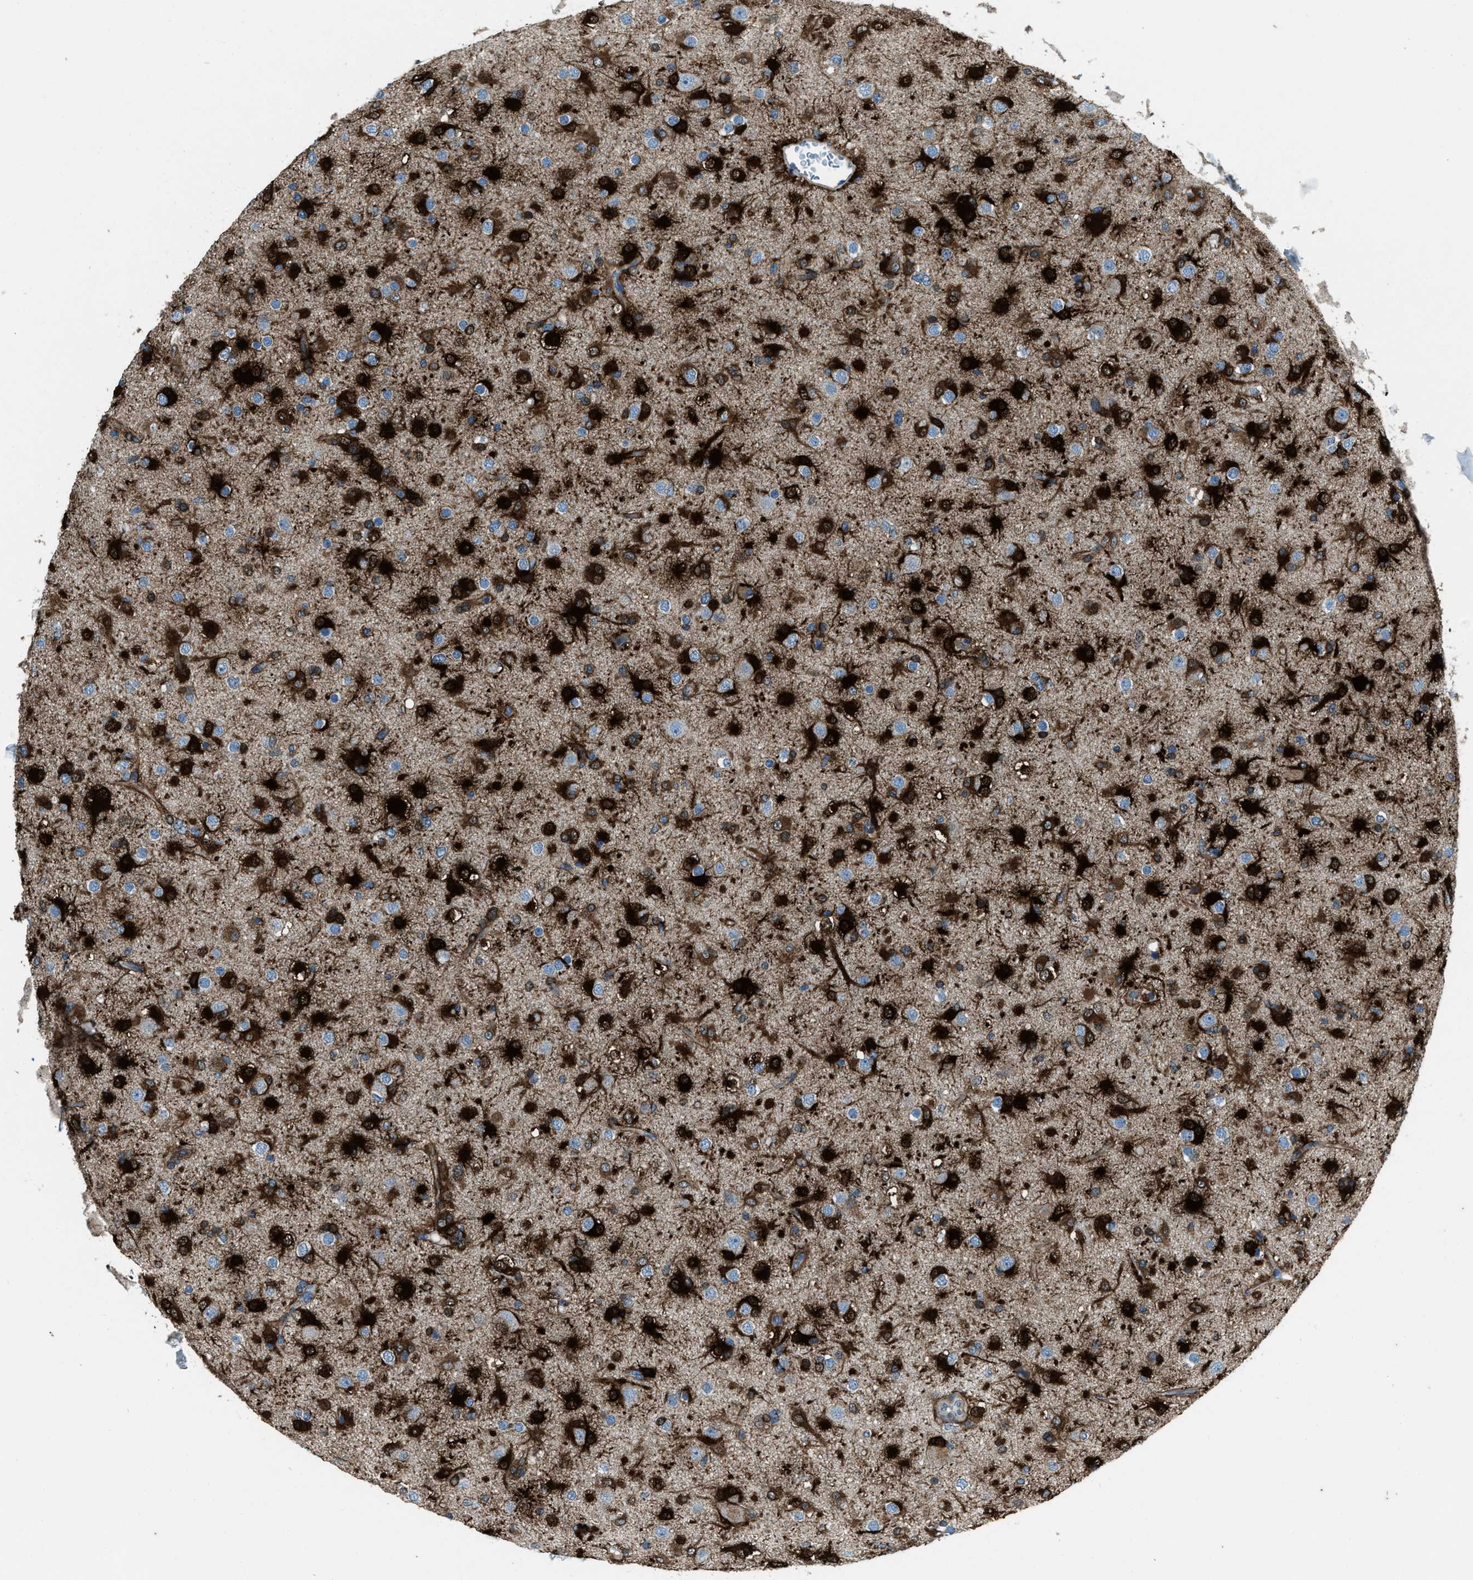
{"staining": {"intensity": "strong", "quantity": ">75%", "location": "cytoplasmic/membranous"}, "tissue": "glioma", "cell_type": "Tumor cells", "image_type": "cancer", "snomed": [{"axis": "morphology", "description": "Glioma, malignant, Low grade"}, {"axis": "topography", "description": "Brain"}], "caption": "Strong cytoplasmic/membranous positivity is seen in approximately >75% of tumor cells in low-grade glioma (malignant).", "gene": "SVIL", "patient": {"sex": "male", "age": 65}}